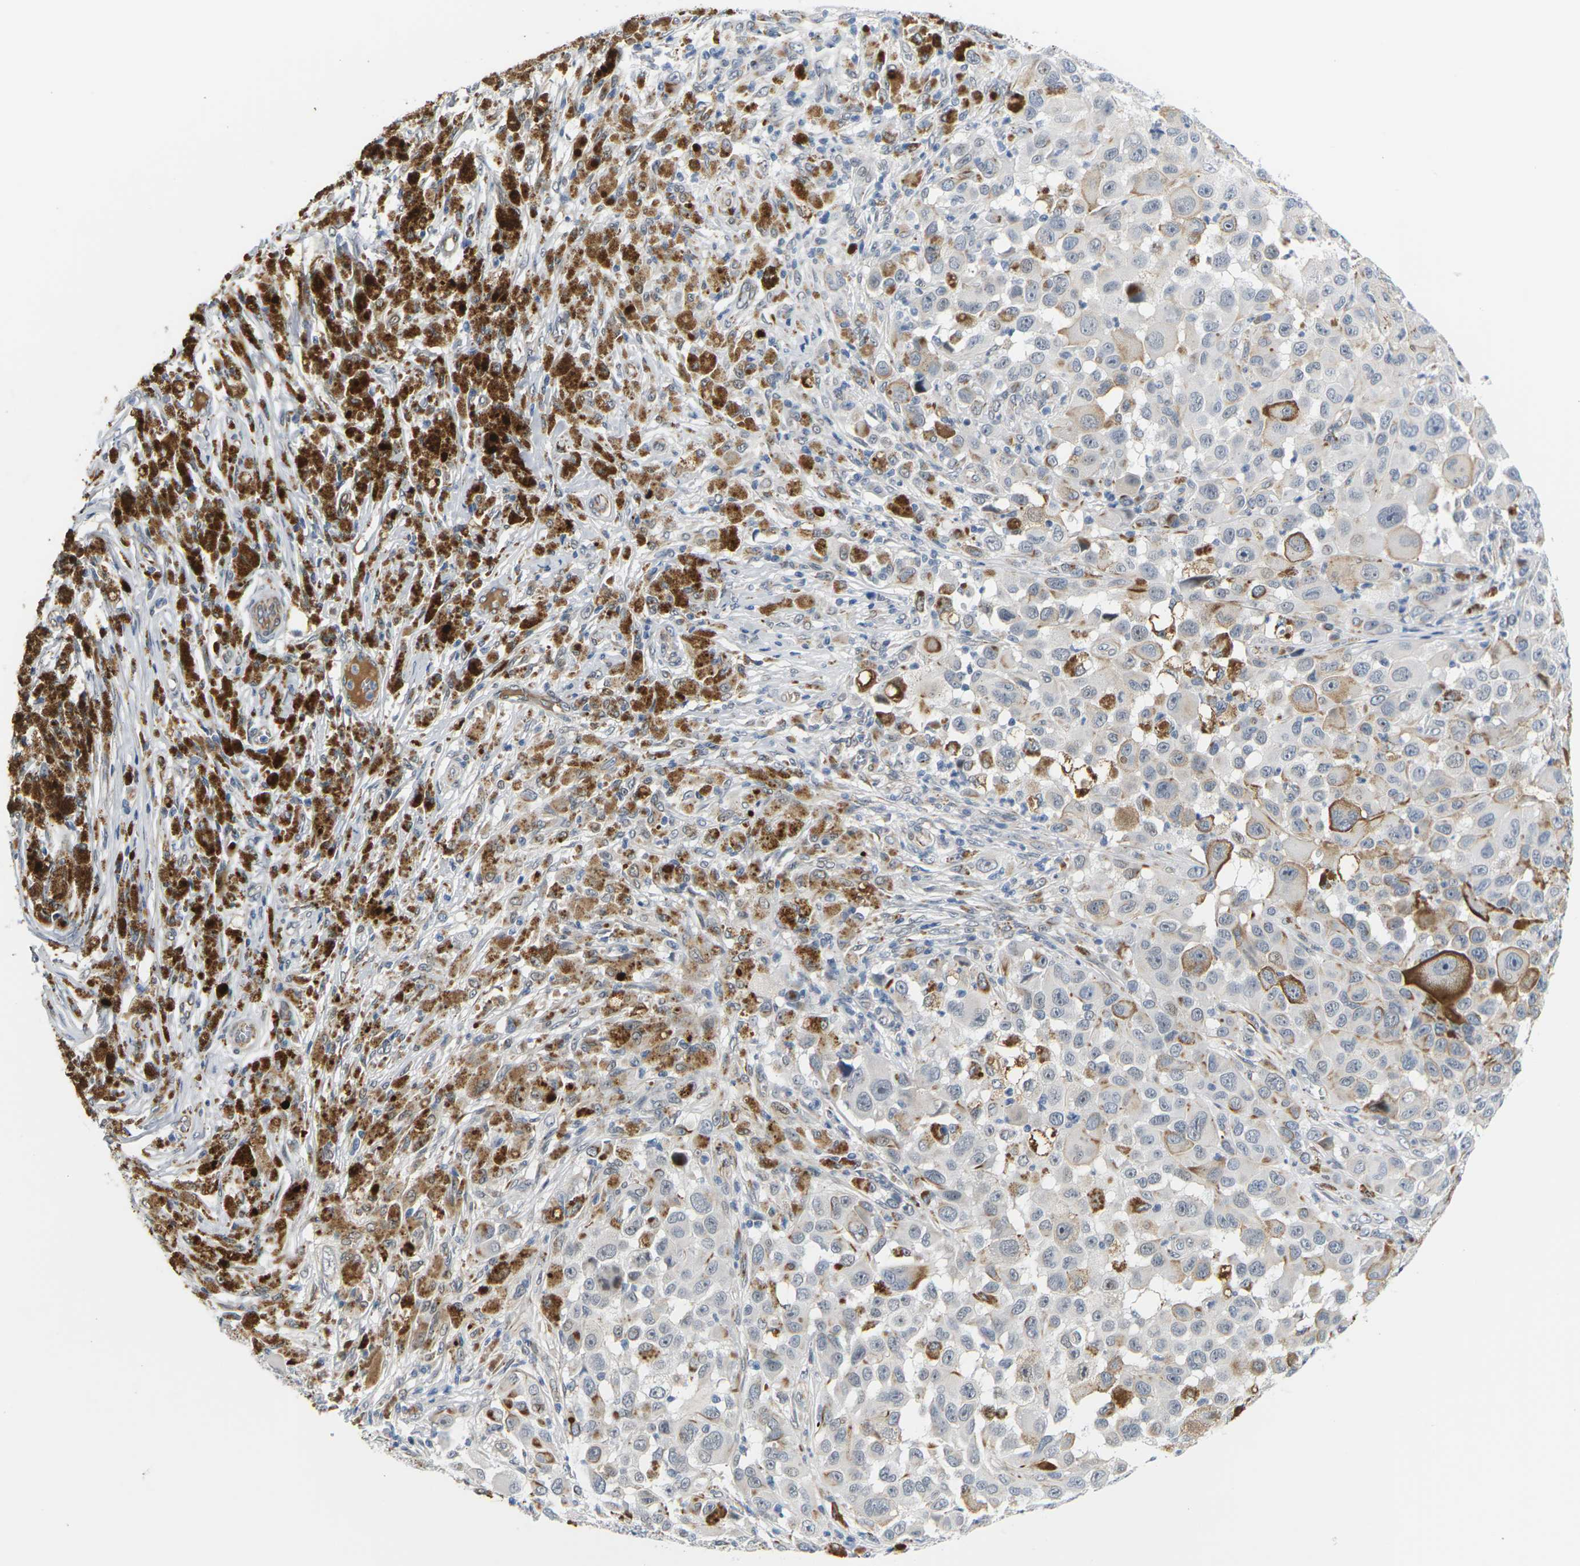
{"staining": {"intensity": "weak", "quantity": "<25%", "location": "cytoplasmic/membranous,nuclear"}, "tissue": "melanoma", "cell_type": "Tumor cells", "image_type": "cancer", "snomed": [{"axis": "morphology", "description": "Malignant melanoma, NOS"}, {"axis": "topography", "description": "Skin"}], "caption": "This is an IHC histopathology image of human malignant melanoma. There is no positivity in tumor cells.", "gene": "PKP2", "patient": {"sex": "male", "age": 96}}